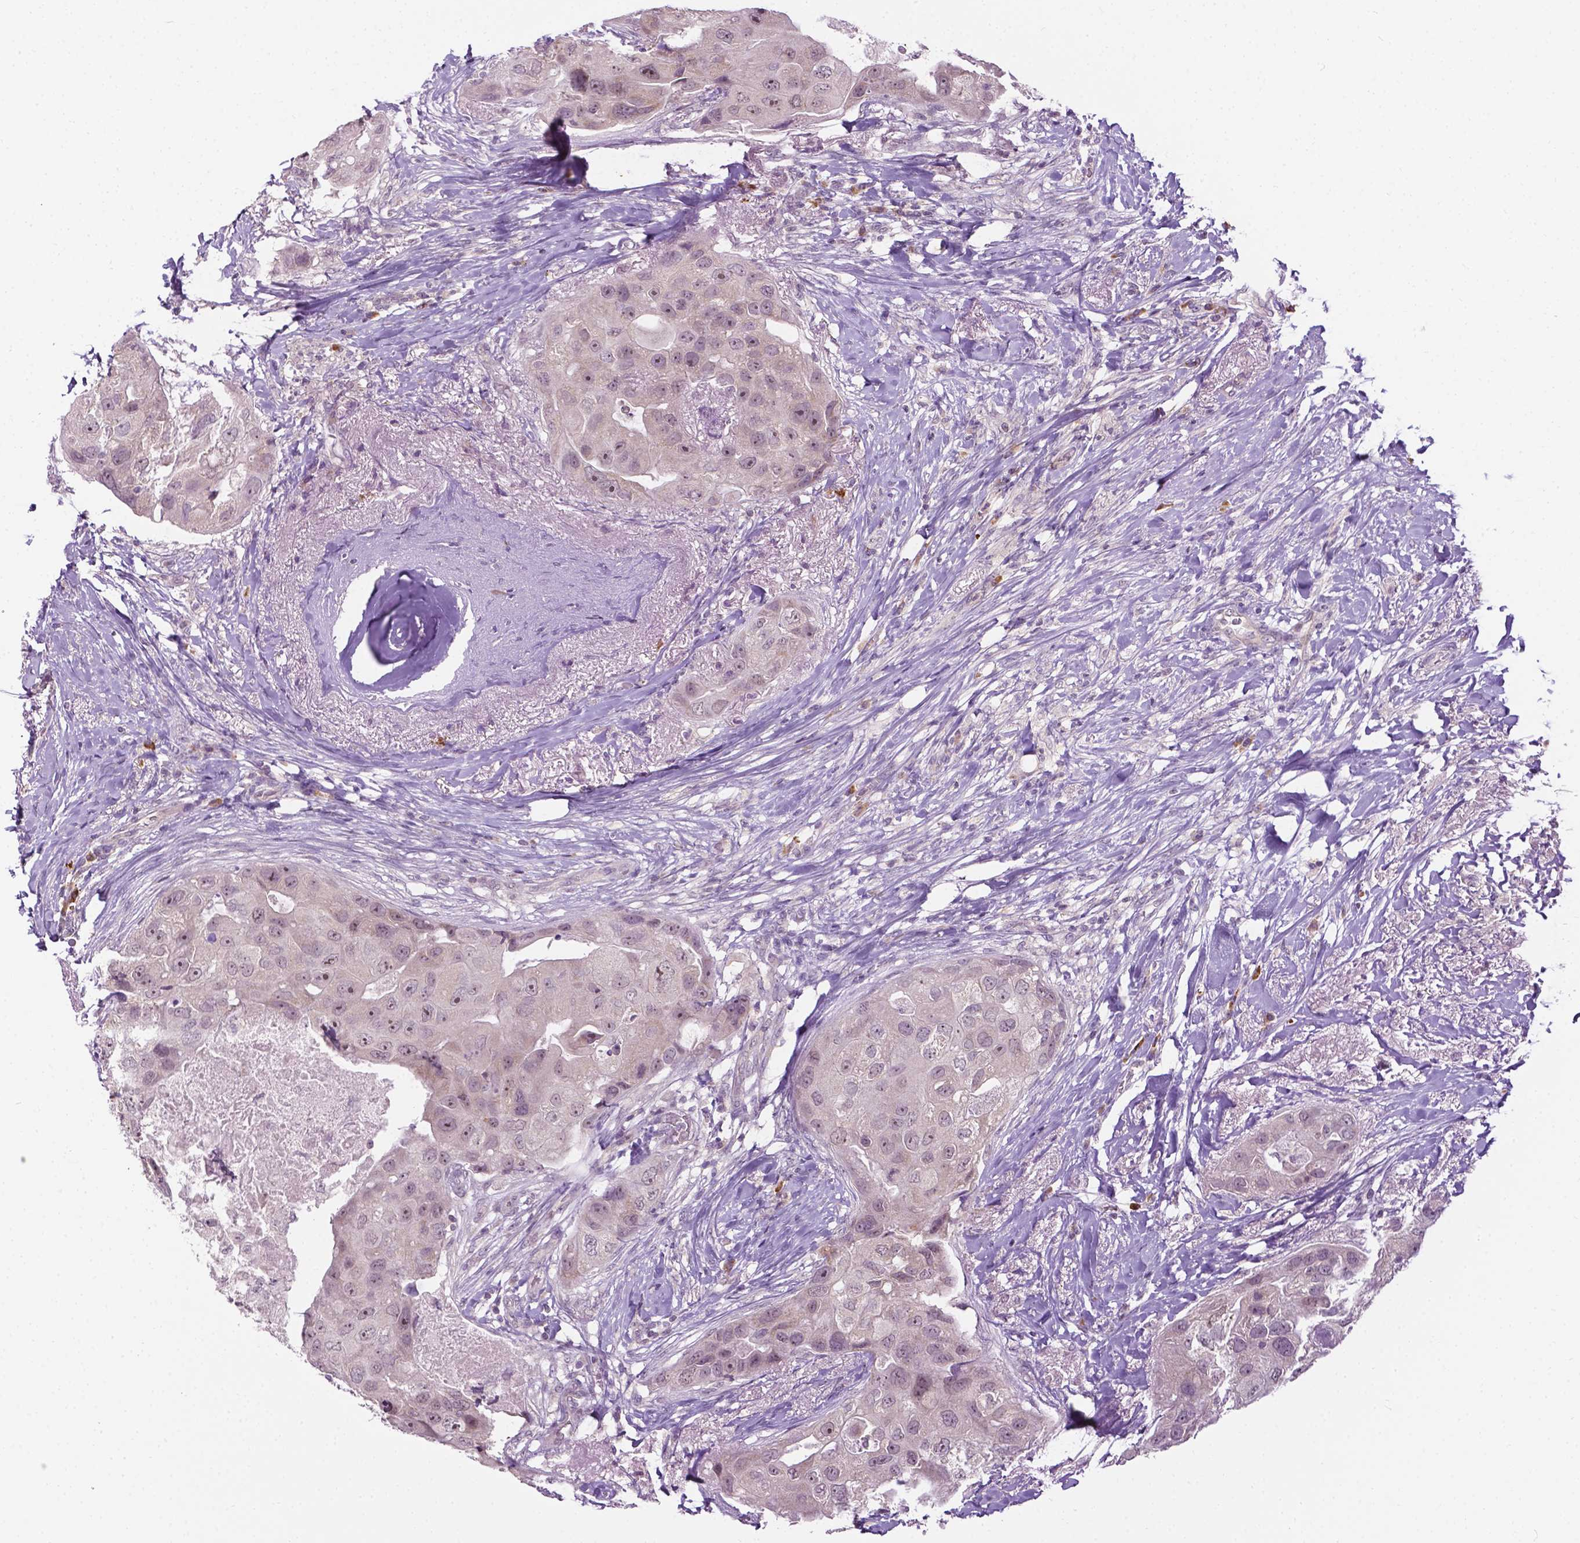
{"staining": {"intensity": "moderate", "quantity": "25%-75%", "location": "nuclear"}, "tissue": "breast cancer", "cell_type": "Tumor cells", "image_type": "cancer", "snomed": [{"axis": "morphology", "description": "Duct carcinoma"}, {"axis": "topography", "description": "Breast"}], "caption": "Immunohistochemistry (IHC) of human breast cancer (infiltrating ductal carcinoma) shows medium levels of moderate nuclear staining in about 25%-75% of tumor cells.", "gene": "DENND4A", "patient": {"sex": "female", "age": 43}}